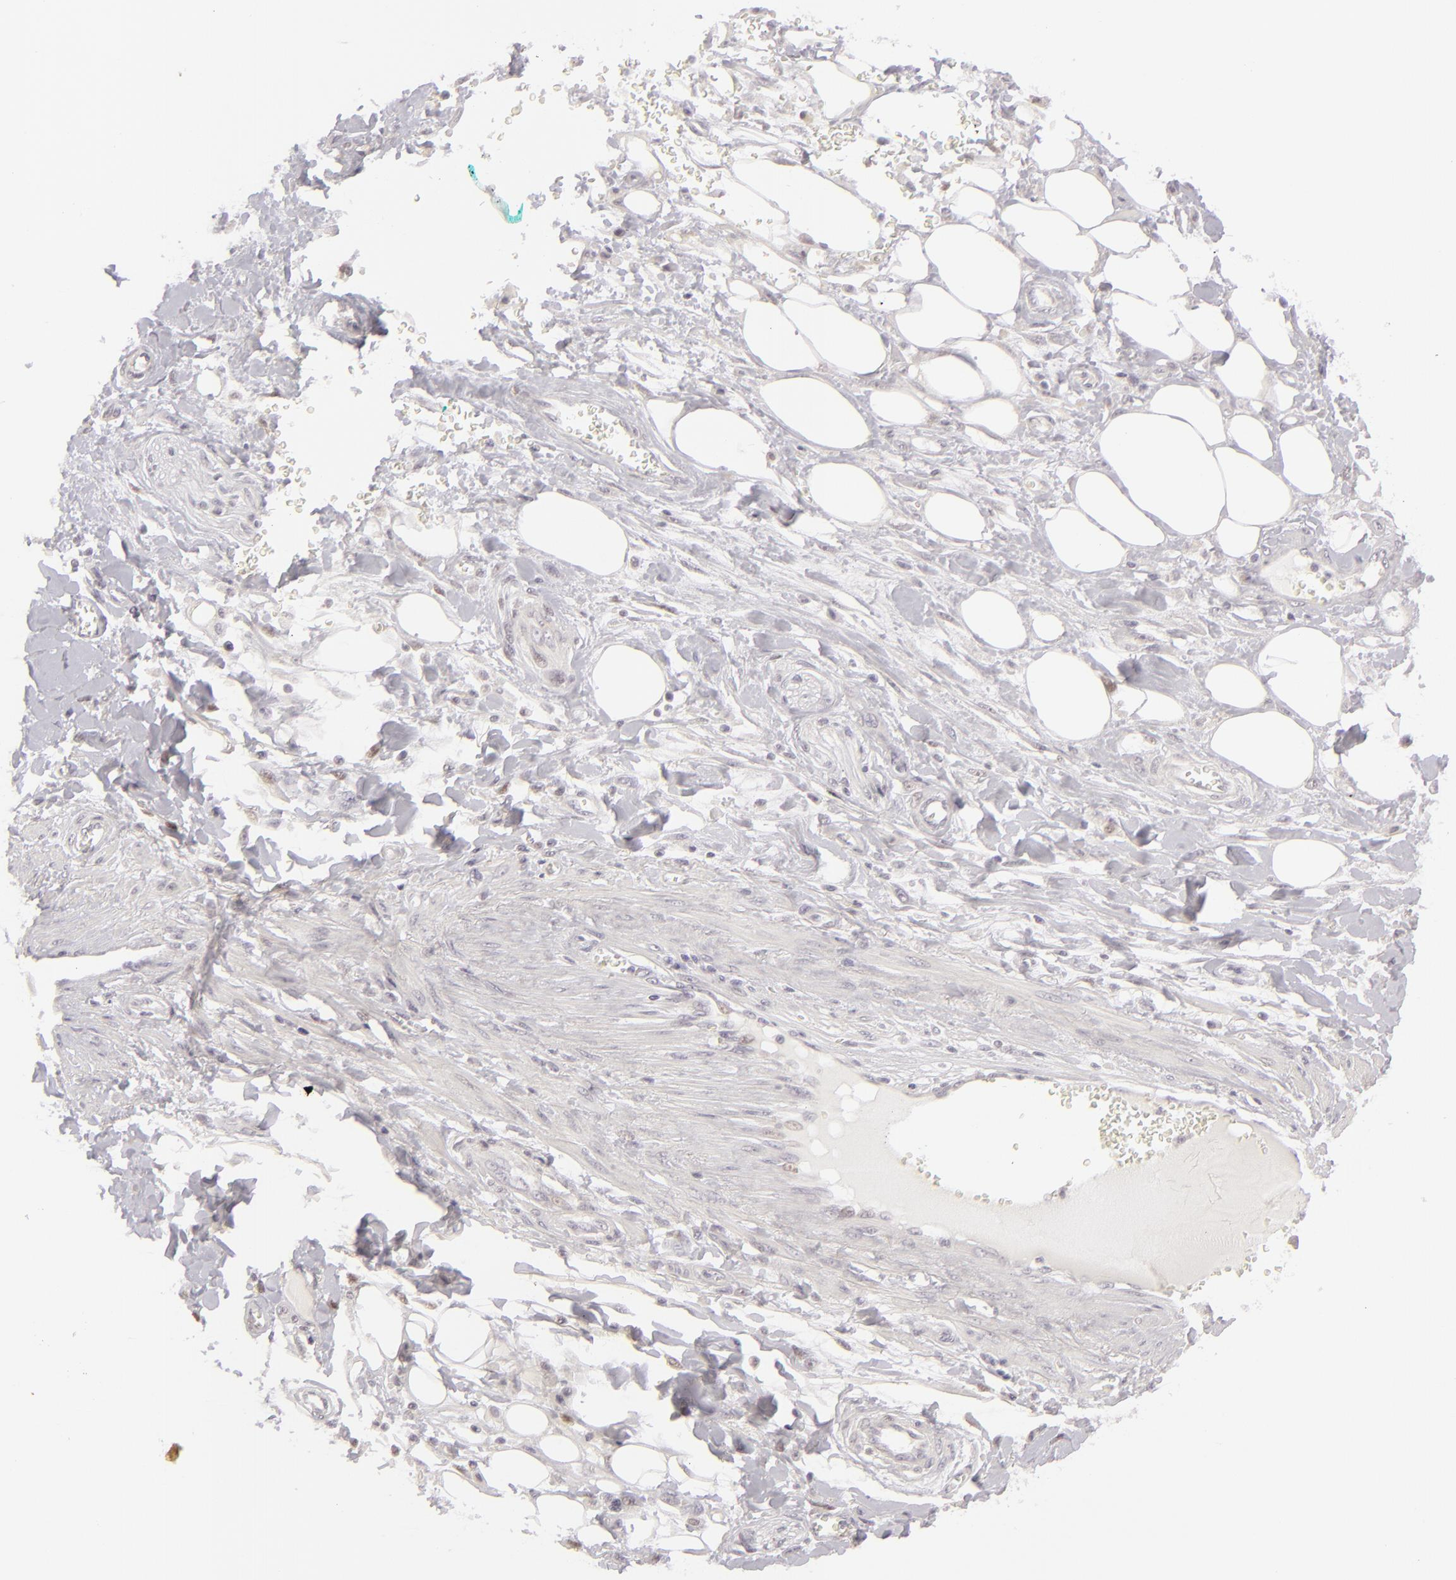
{"staining": {"intensity": "weak", "quantity": "<25%", "location": "nuclear"}, "tissue": "pancreatic cancer", "cell_type": "Tumor cells", "image_type": "cancer", "snomed": [{"axis": "morphology", "description": "Adenocarcinoma, NOS"}, {"axis": "topography", "description": "Pancreas"}], "caption": "A micrograph of human adenocarcinoma (pancreatic) is negative for staining in tumor cells.", "gene": "SIX1", "patient": {"sex": "male", "age": 69}}